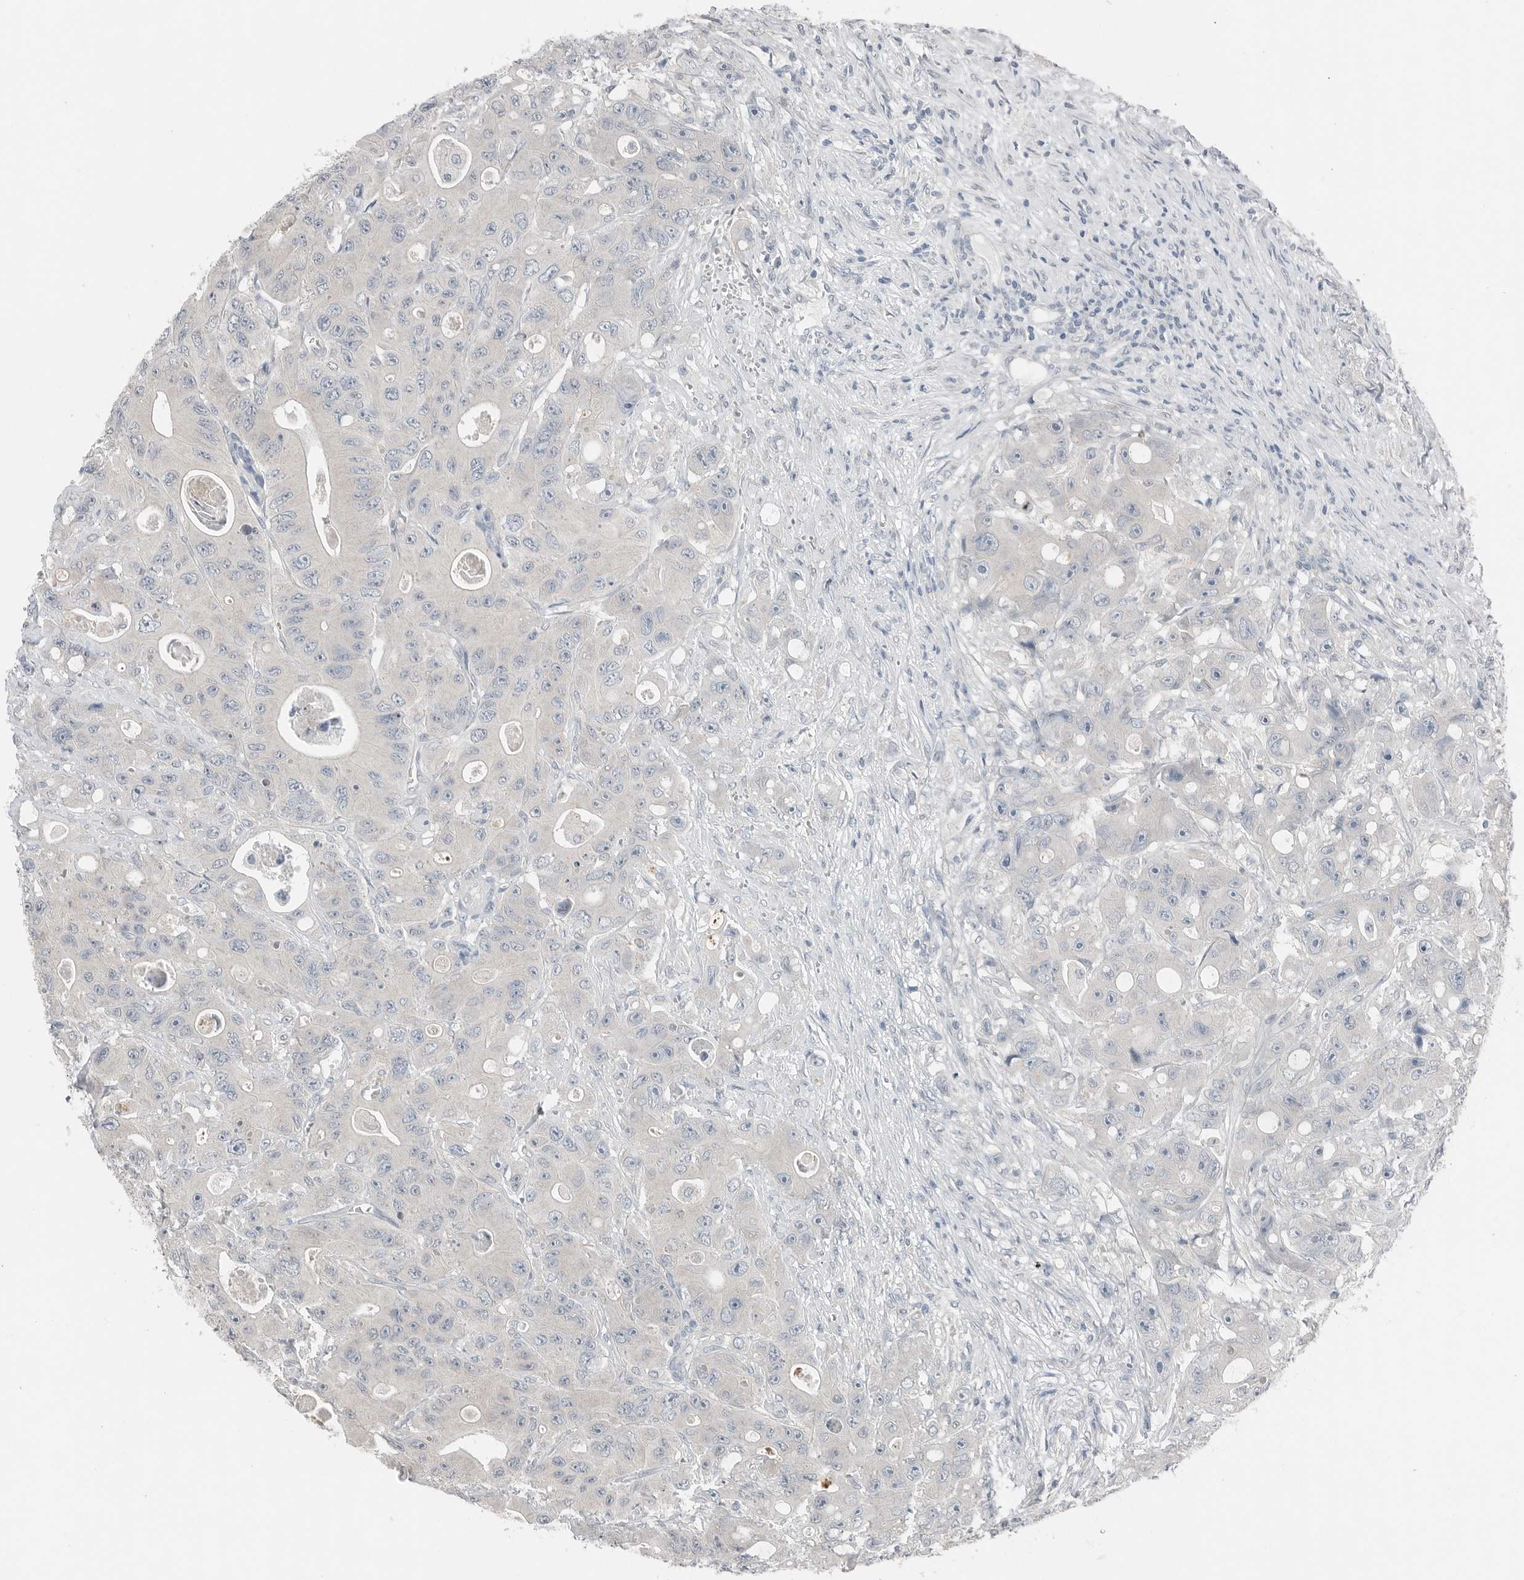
{"staining": {"intensity": "negative", "quantity": "none", "location": "none"}, "tissue": "colorectal cancer", "cell_type": "Tumor cells", "image_type": "cancer", "snomed": [{"axis": "morphology", "description": "Adenocarcinoma, NOS"}, {"axis": "topography", "description": "Colon"}], "caption": "Immunohistochemical staining of human colorectal cancer (adenocarcinoma) shows no significant positivity in tumor cells.", "gene": "FCRLB", "patient": {"sex": "female", "age": 46}}